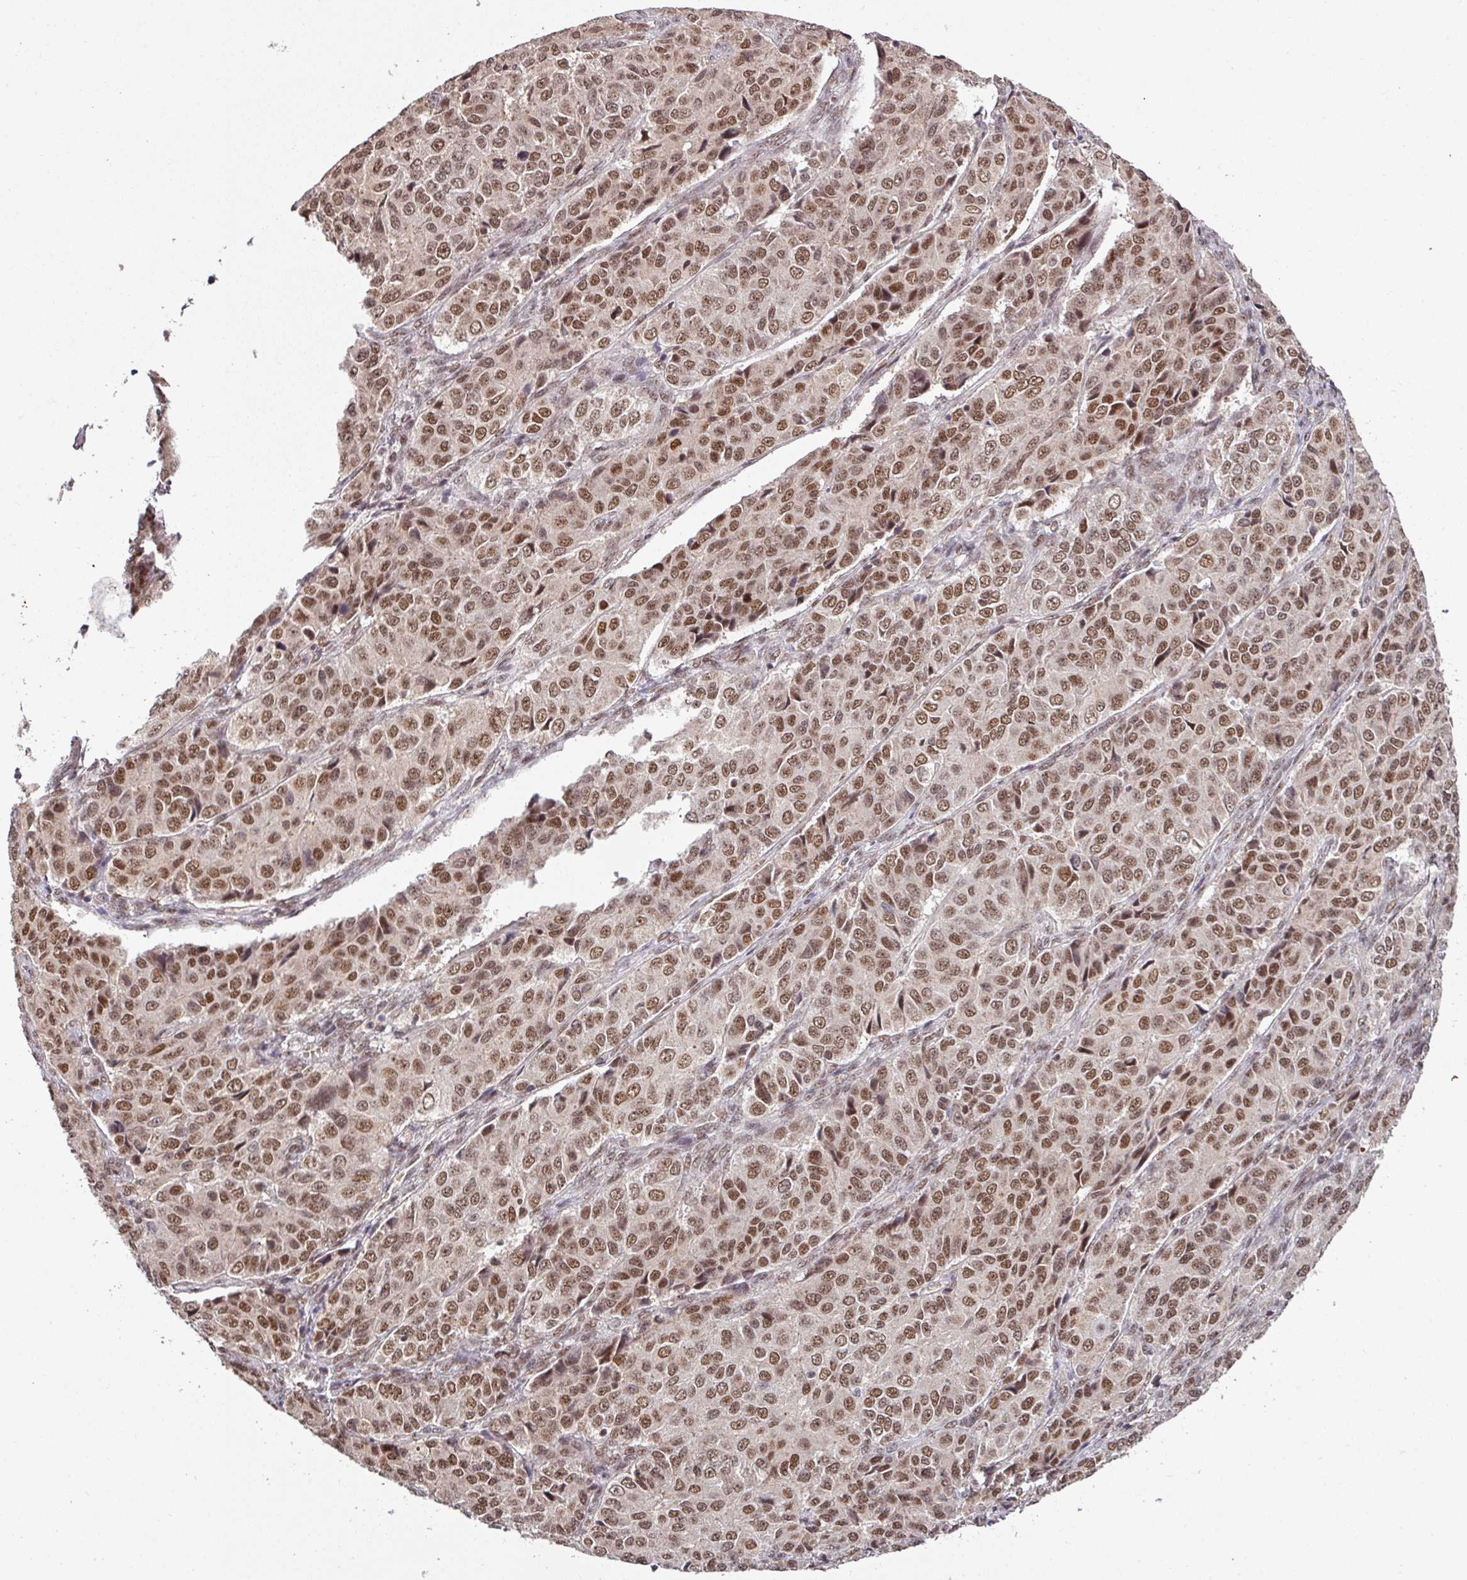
{"staining": {"intensity": "moderate", "quantity": ">75%", "location": "nuclear"}, "tissue": "ovarian cancer", "cell_type": "Tumor cells", "image_type": "cancer", "snomed": [{"axis": "morphology", "description": "Carcinoma, endometroid"}, {"axis": "topography", "description": "Ovary"}], "caption": "The immunohistochemical stain labels moderate nuclear positivity in tumor cells of endometroid carcinoma (ovarian) tissue. (DAB (3,3'-diaminobenzidine) = brown stain, brightfield microscopy at high magnification).", "gene": "PHF23", "patient": {"sex": "female", "age": 51}}